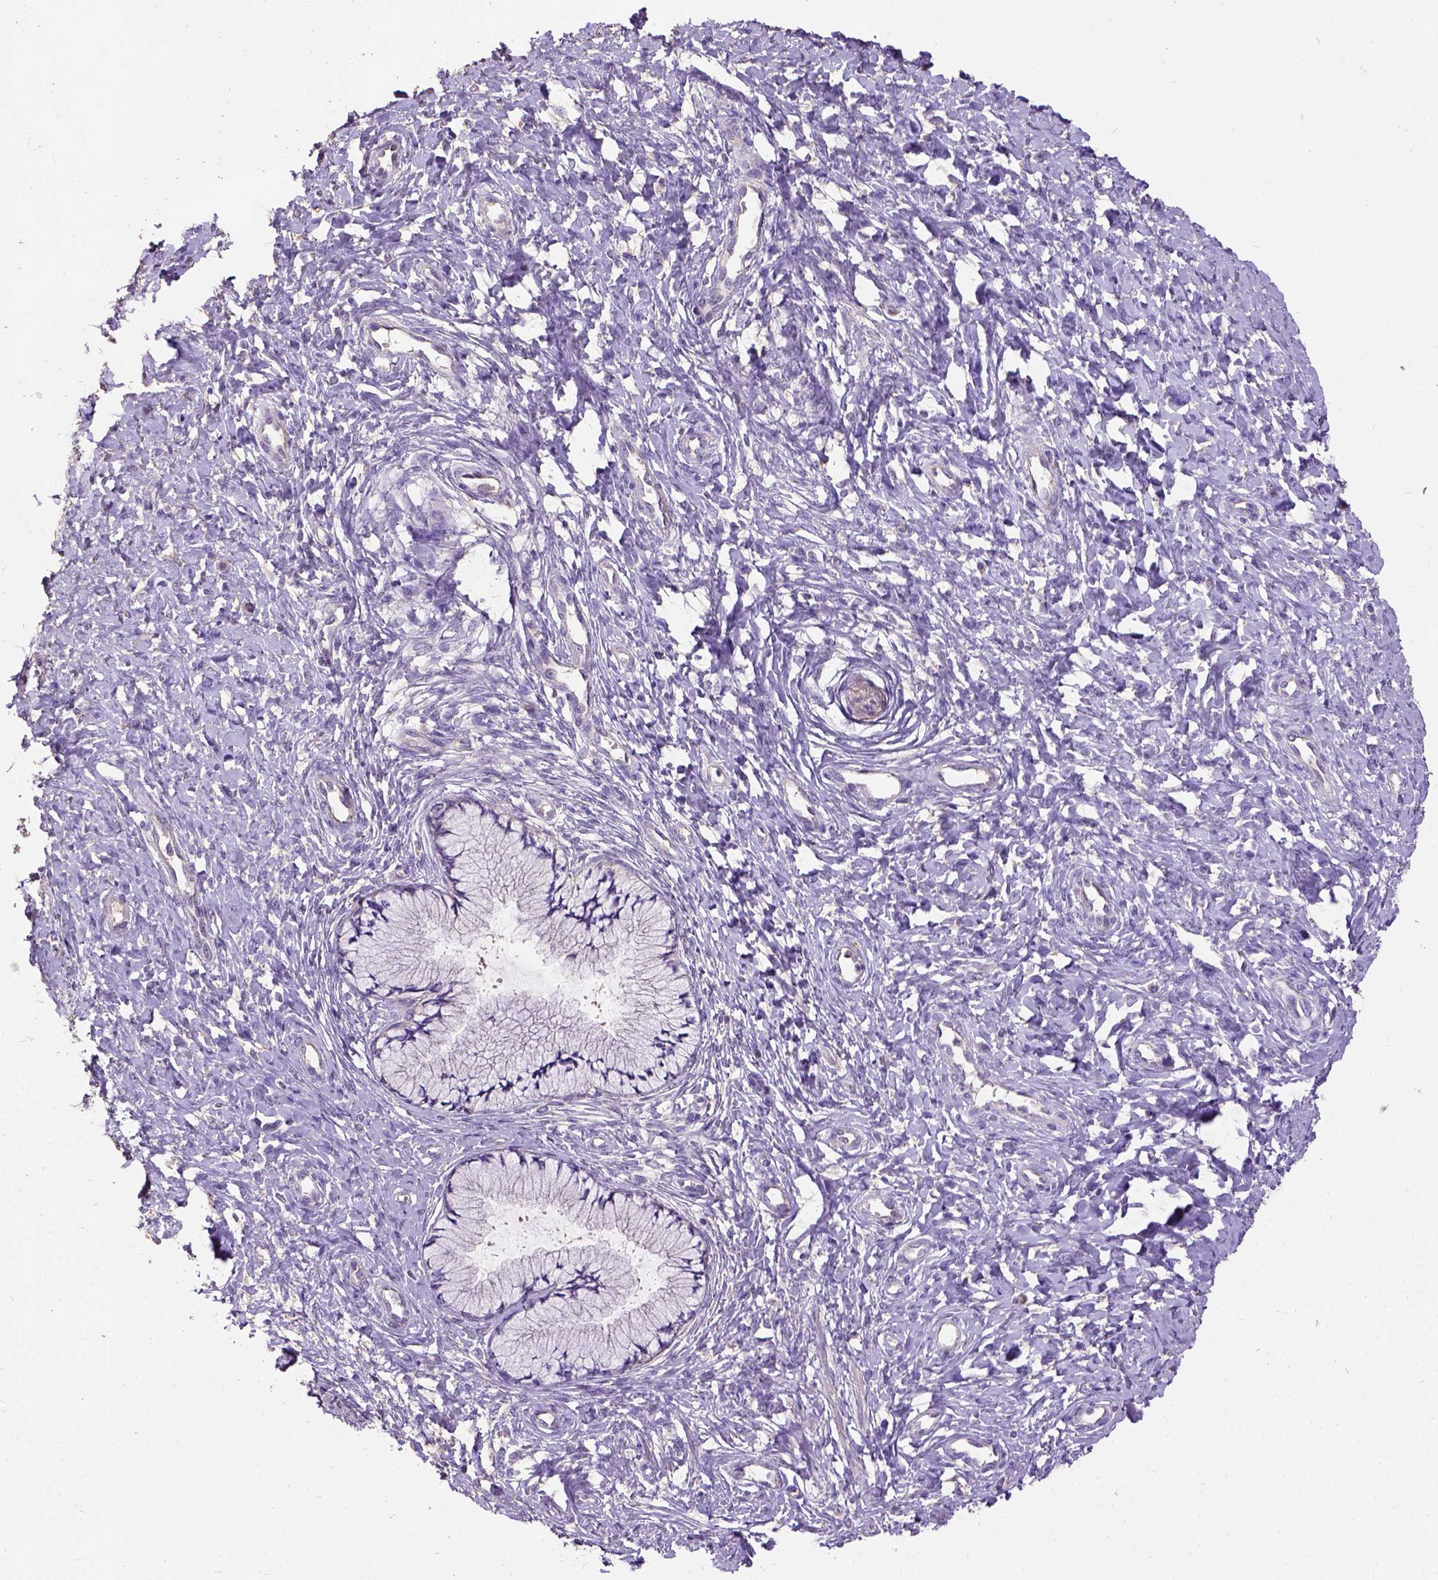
{"staining": {"intensity": "negative", "quantity": "none", "location": "none"}, "tissue": "cervix", "cell_type": "Glandular cells", "image_type": "normal", "snomed": [{"axis": "morphology", "description": "Normal tissue, NOS"}, {"axis": "topography", "description": "Cervix"}], "caption": "Immunohistochemistry (IHC) micrograph of benign cervix stained for a protein (brown), which displays no expression in glandular cells.", "gene": "DQX1", "patient": {"sex": "female", "age": 37}}